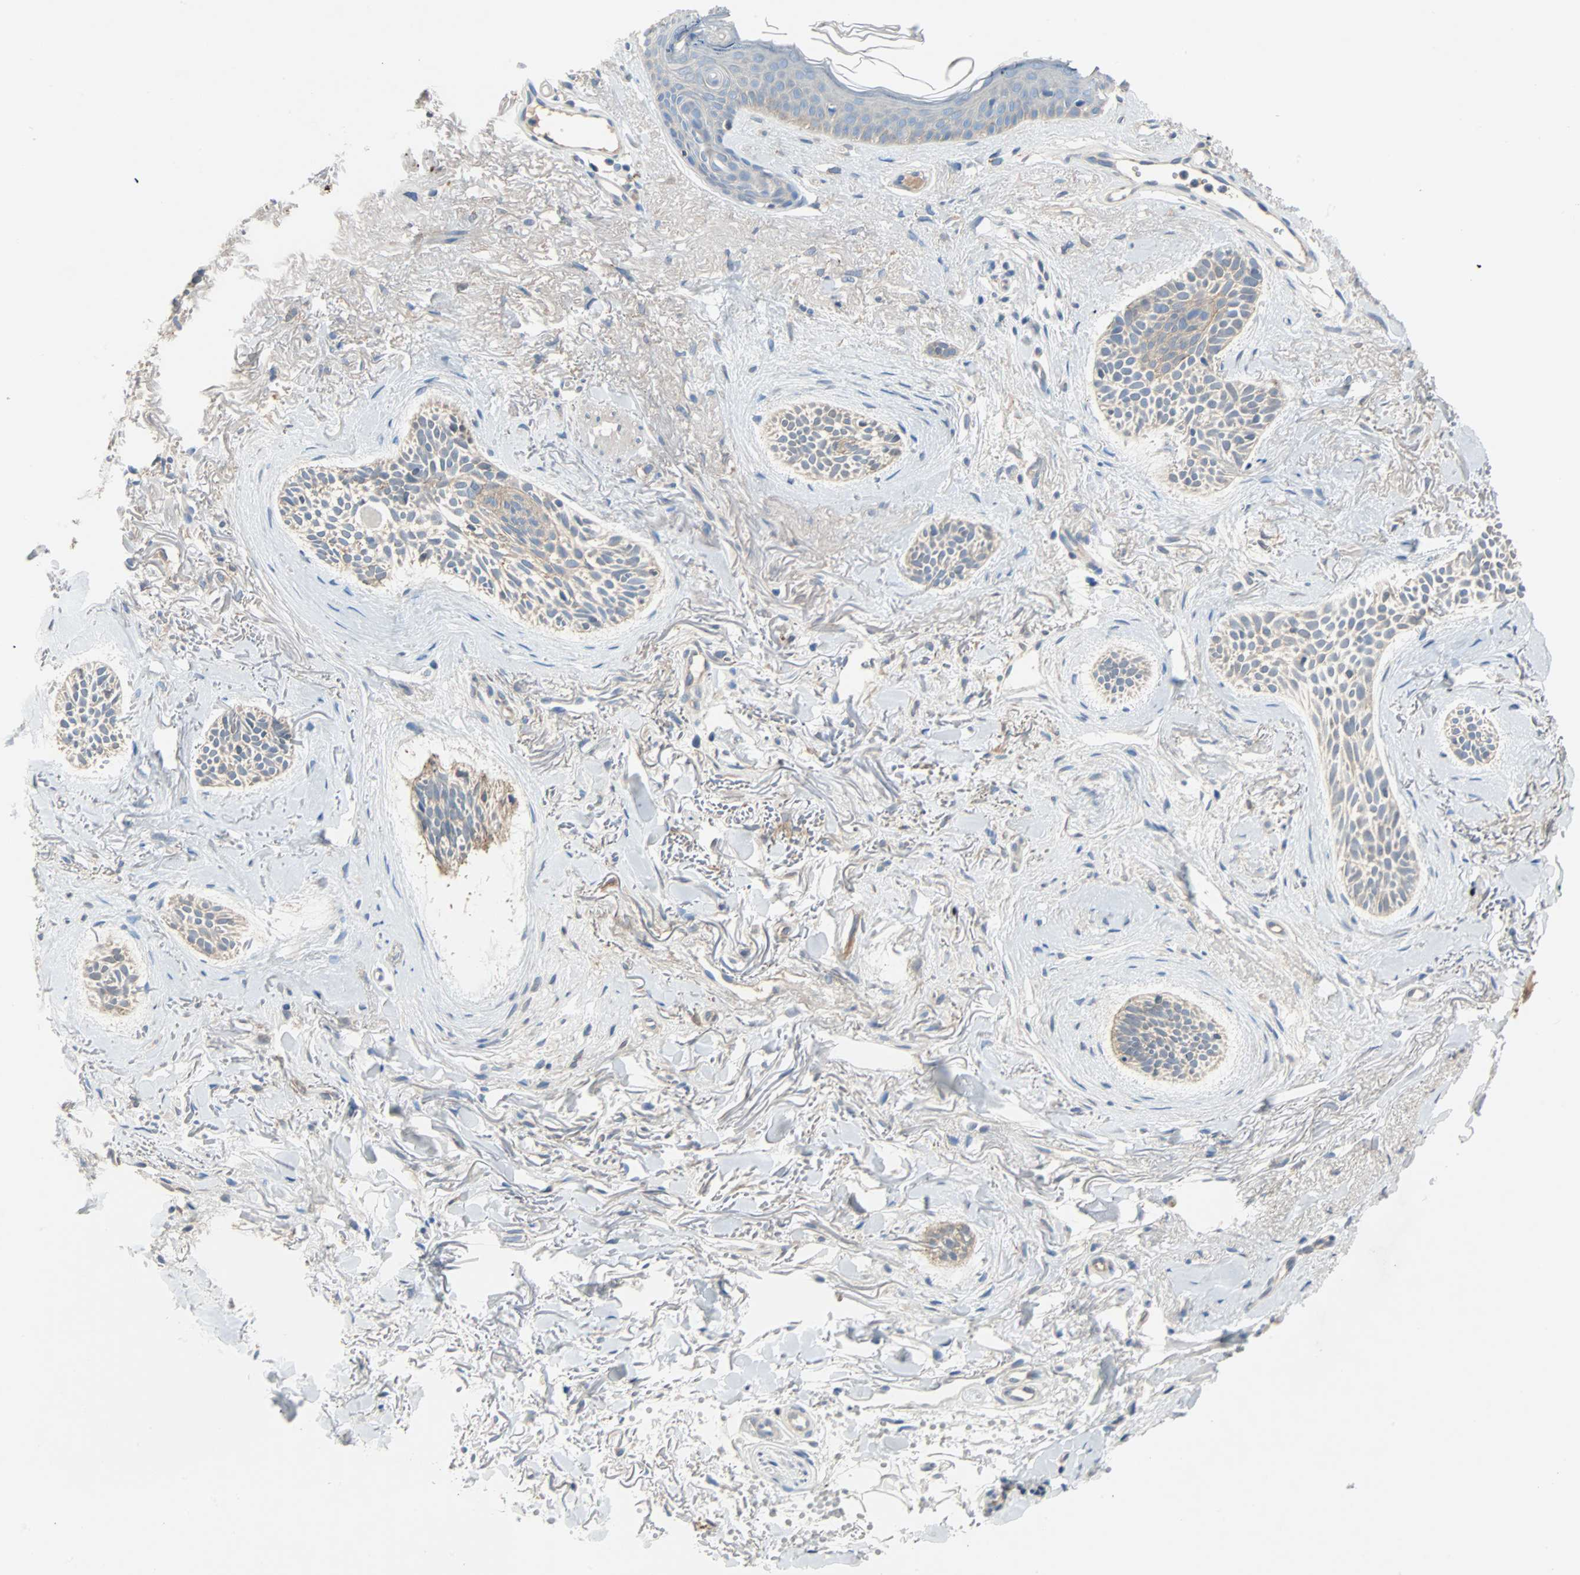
{"staining": {"intensity": "moderate", "quantity": ">75%", "location": "cytoplasmic/membranous"}, "tissue": "skin cancer", "cell_type": "Tumor cells", "image_type": "cancer", "snomed": [{"axis": "morphology", "description": "Normal tissue, NOS"}, {"axis": "morphology", "description": "Basal cell carcinoma"}, {"axis": "topography", "description": "Skin"}], "caption": "DAB immunohistochemical staining of human skin cancer (basal cell carcinoma) shows moderate cytoplasmic/membranous protein staining in approximately >75% of tumor cells.", "gene": "TNFRSF12A", "patient": {"sex": "female", "age": 84}}